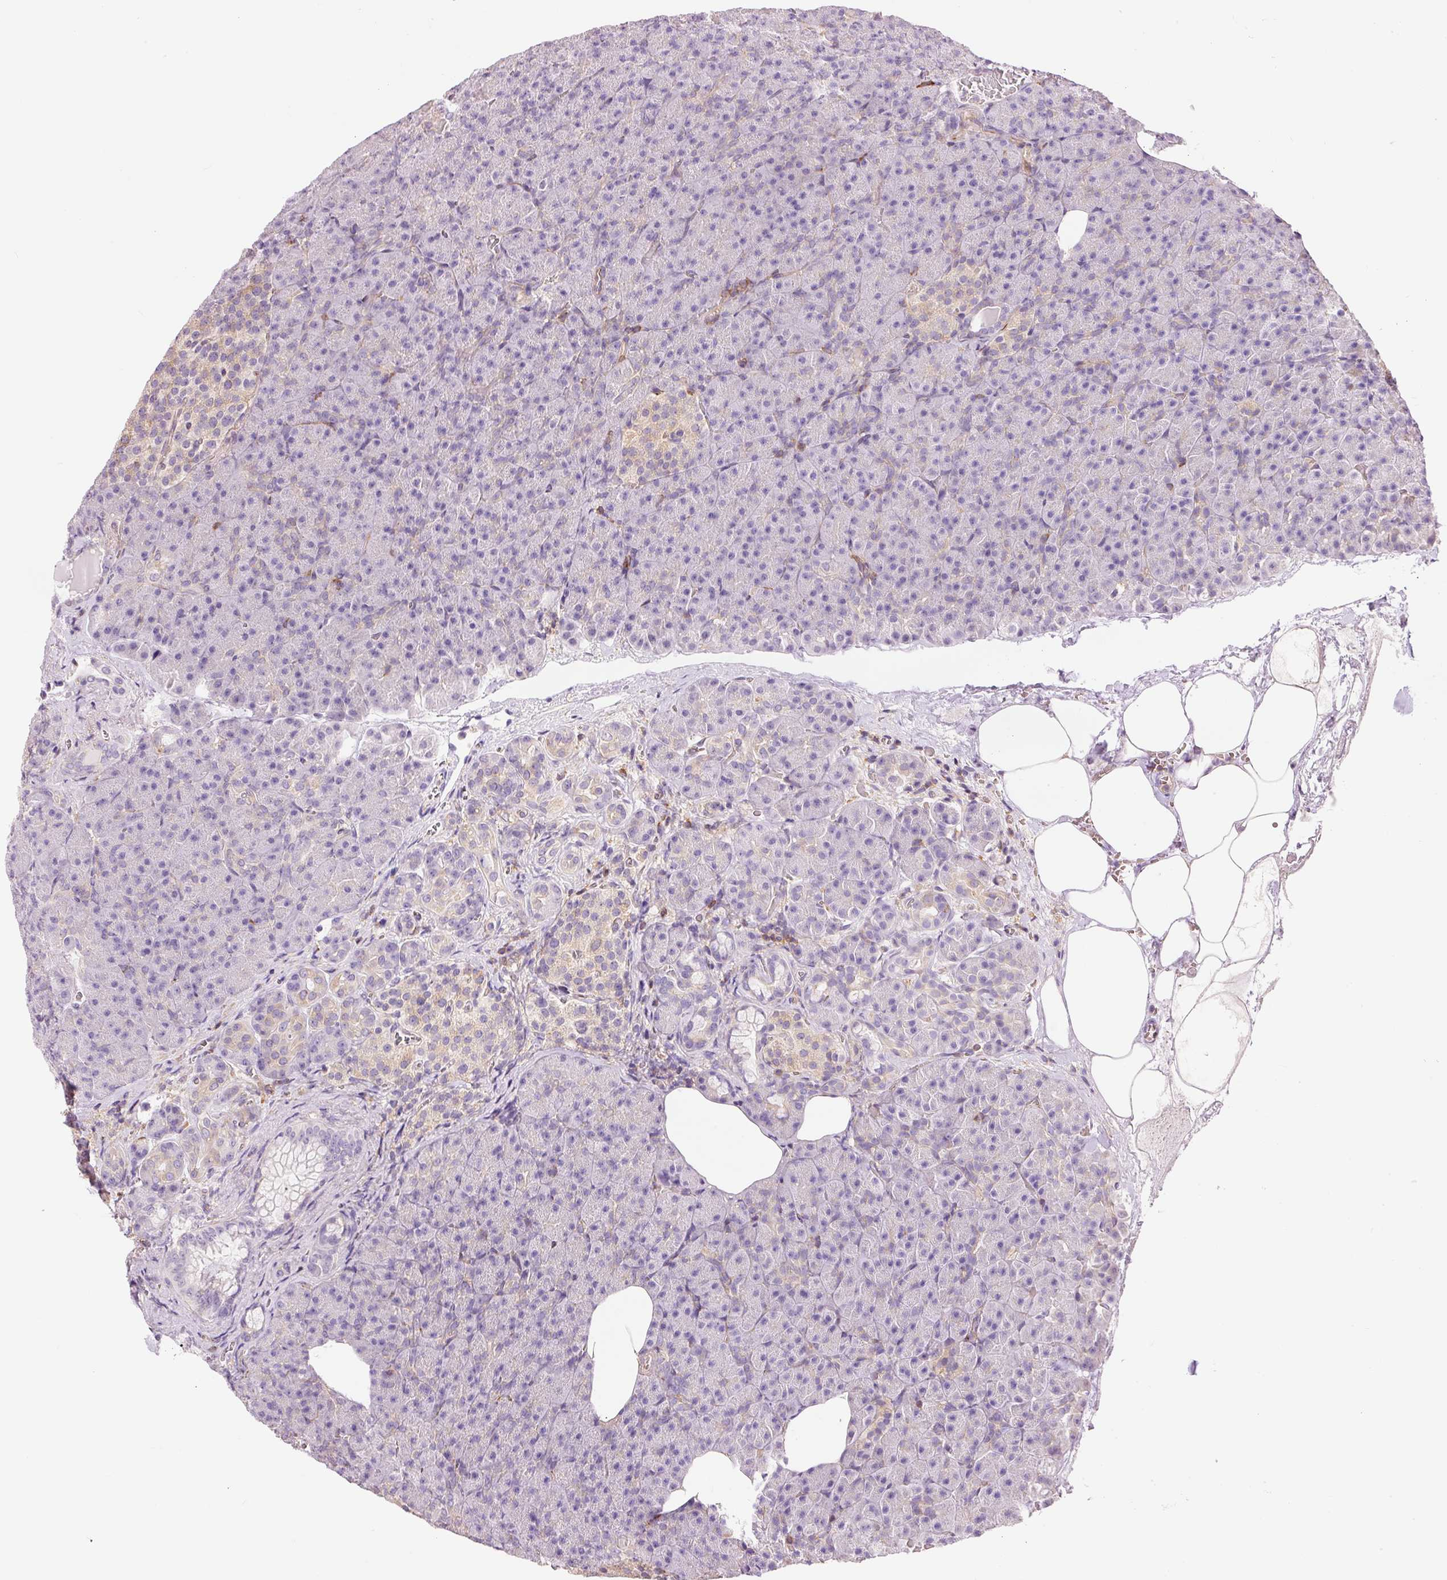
{"staining": {"intensity": "negative", "quantity": "none", "location": "none"}, "tissue": "pancreas", "cell_type": "Exocrine glandular cells", "image_type": "normal", "snomed": [{"axis": "morphology", "description": "Normal tissue, NOS"}, {"axis": "topography", "description": "Pancreas"}], "caption": "A high-resolution photomicrograph shows immunohistochemistry (IHC) staining of unremarkable pancreas, which shows no significant positivity in exocrine glandular cells.", "gene": "DOK6", "patient": {"sex": "female", "age": 74}}